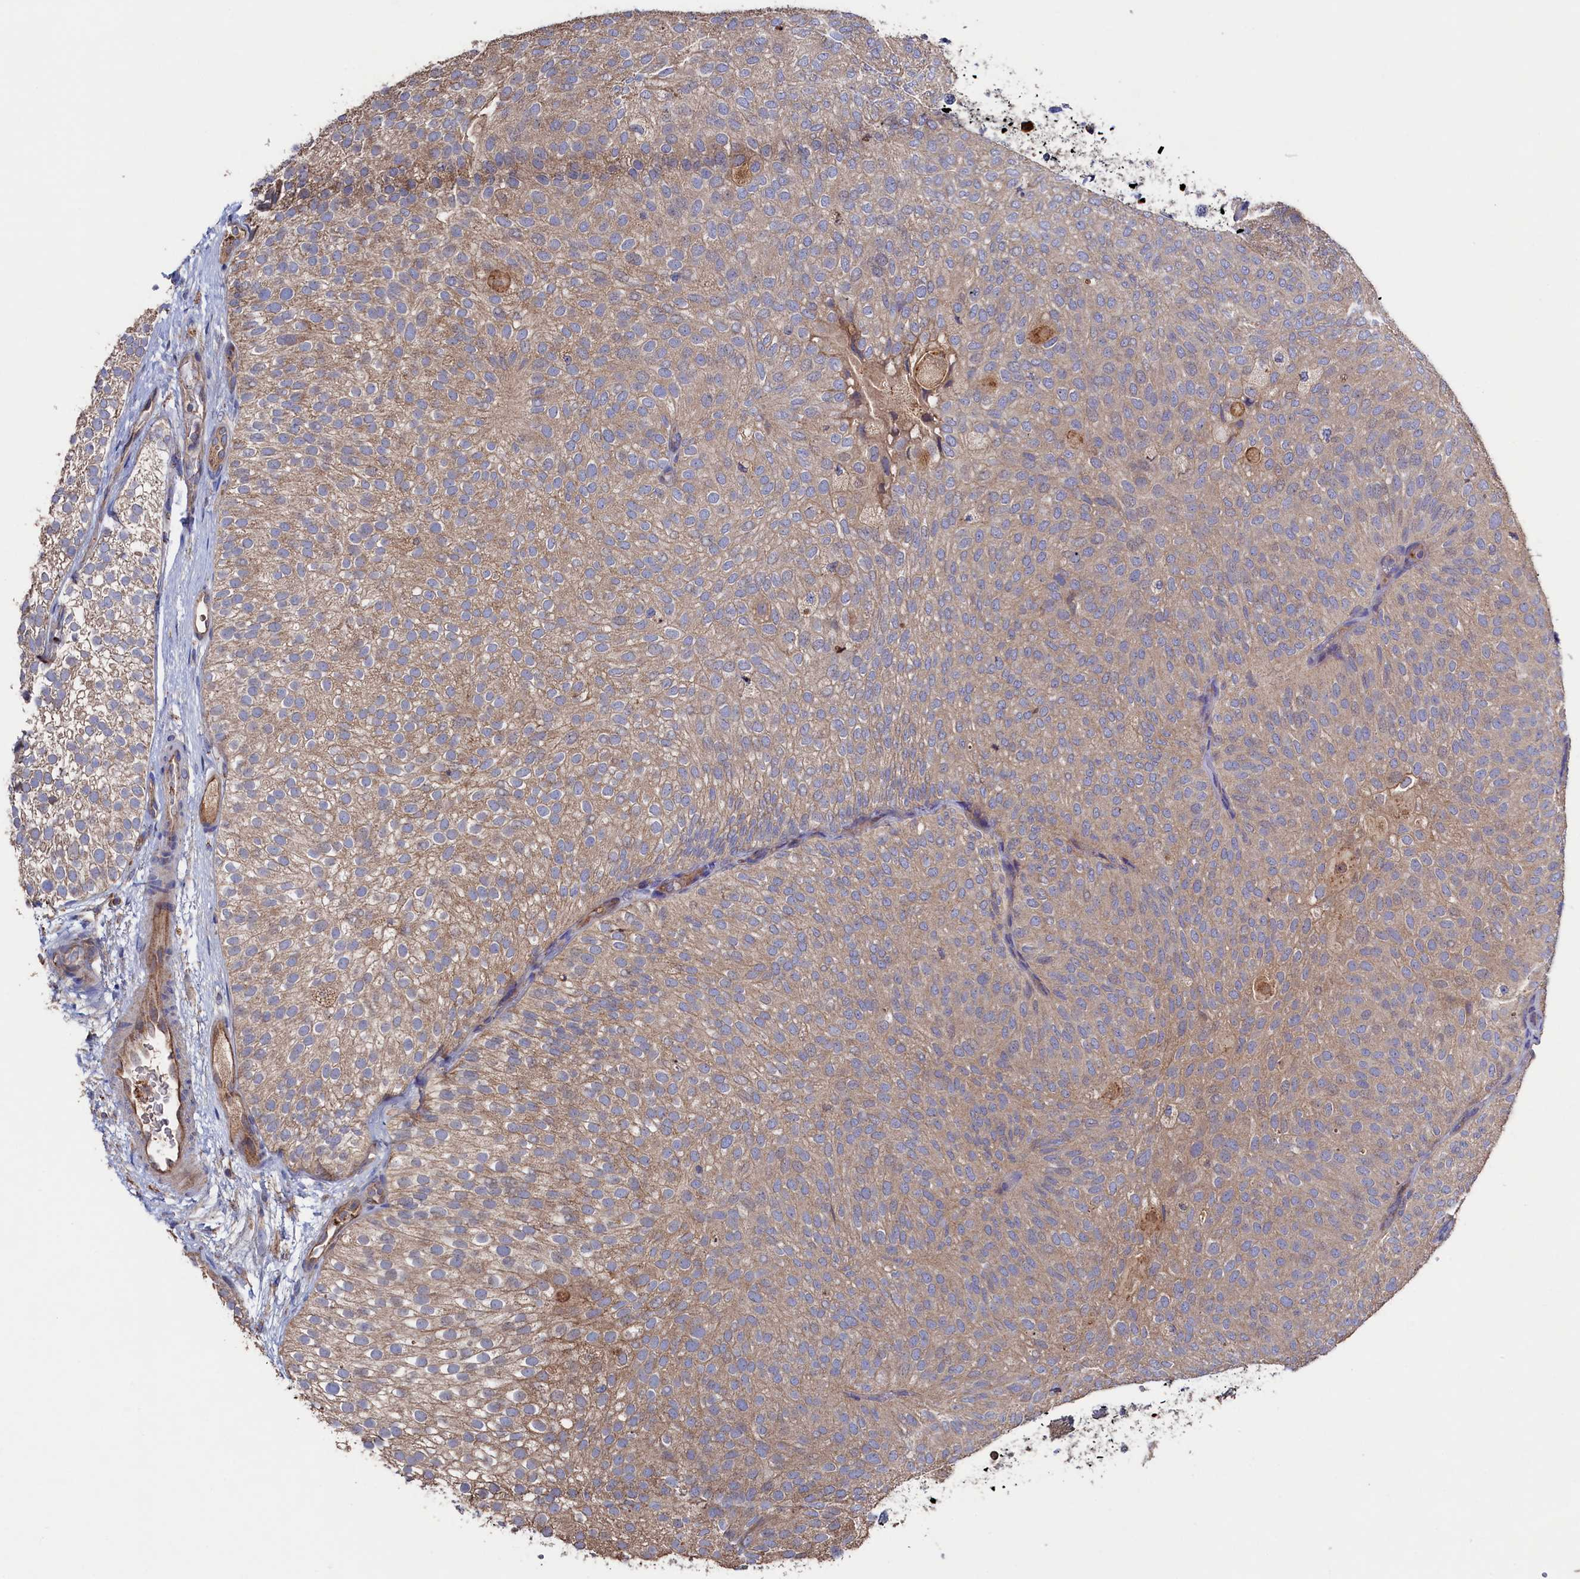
{"staining": {"intensity": "weak", "quantity": ">75%", "location": "cytoplasmic/membranous"}, "tissue": "urothelial cancer", "cell_type": "Tumor cells", "image_type": "cancer", "snomed": [{"axis": "morphology", "description": "Urothelial carcinoma, Low grade"}, {"axis": "topography", "description": "Urinary bladder"}], "caption": "Urothelial carcinoma (low-grade) stained for a protein (brown) reveals weak cytoplasmic/membranous positive positivity in about >75% of tumor cells.", "gene": "TK2", "patient": {"sex": "male", "age": 78}}